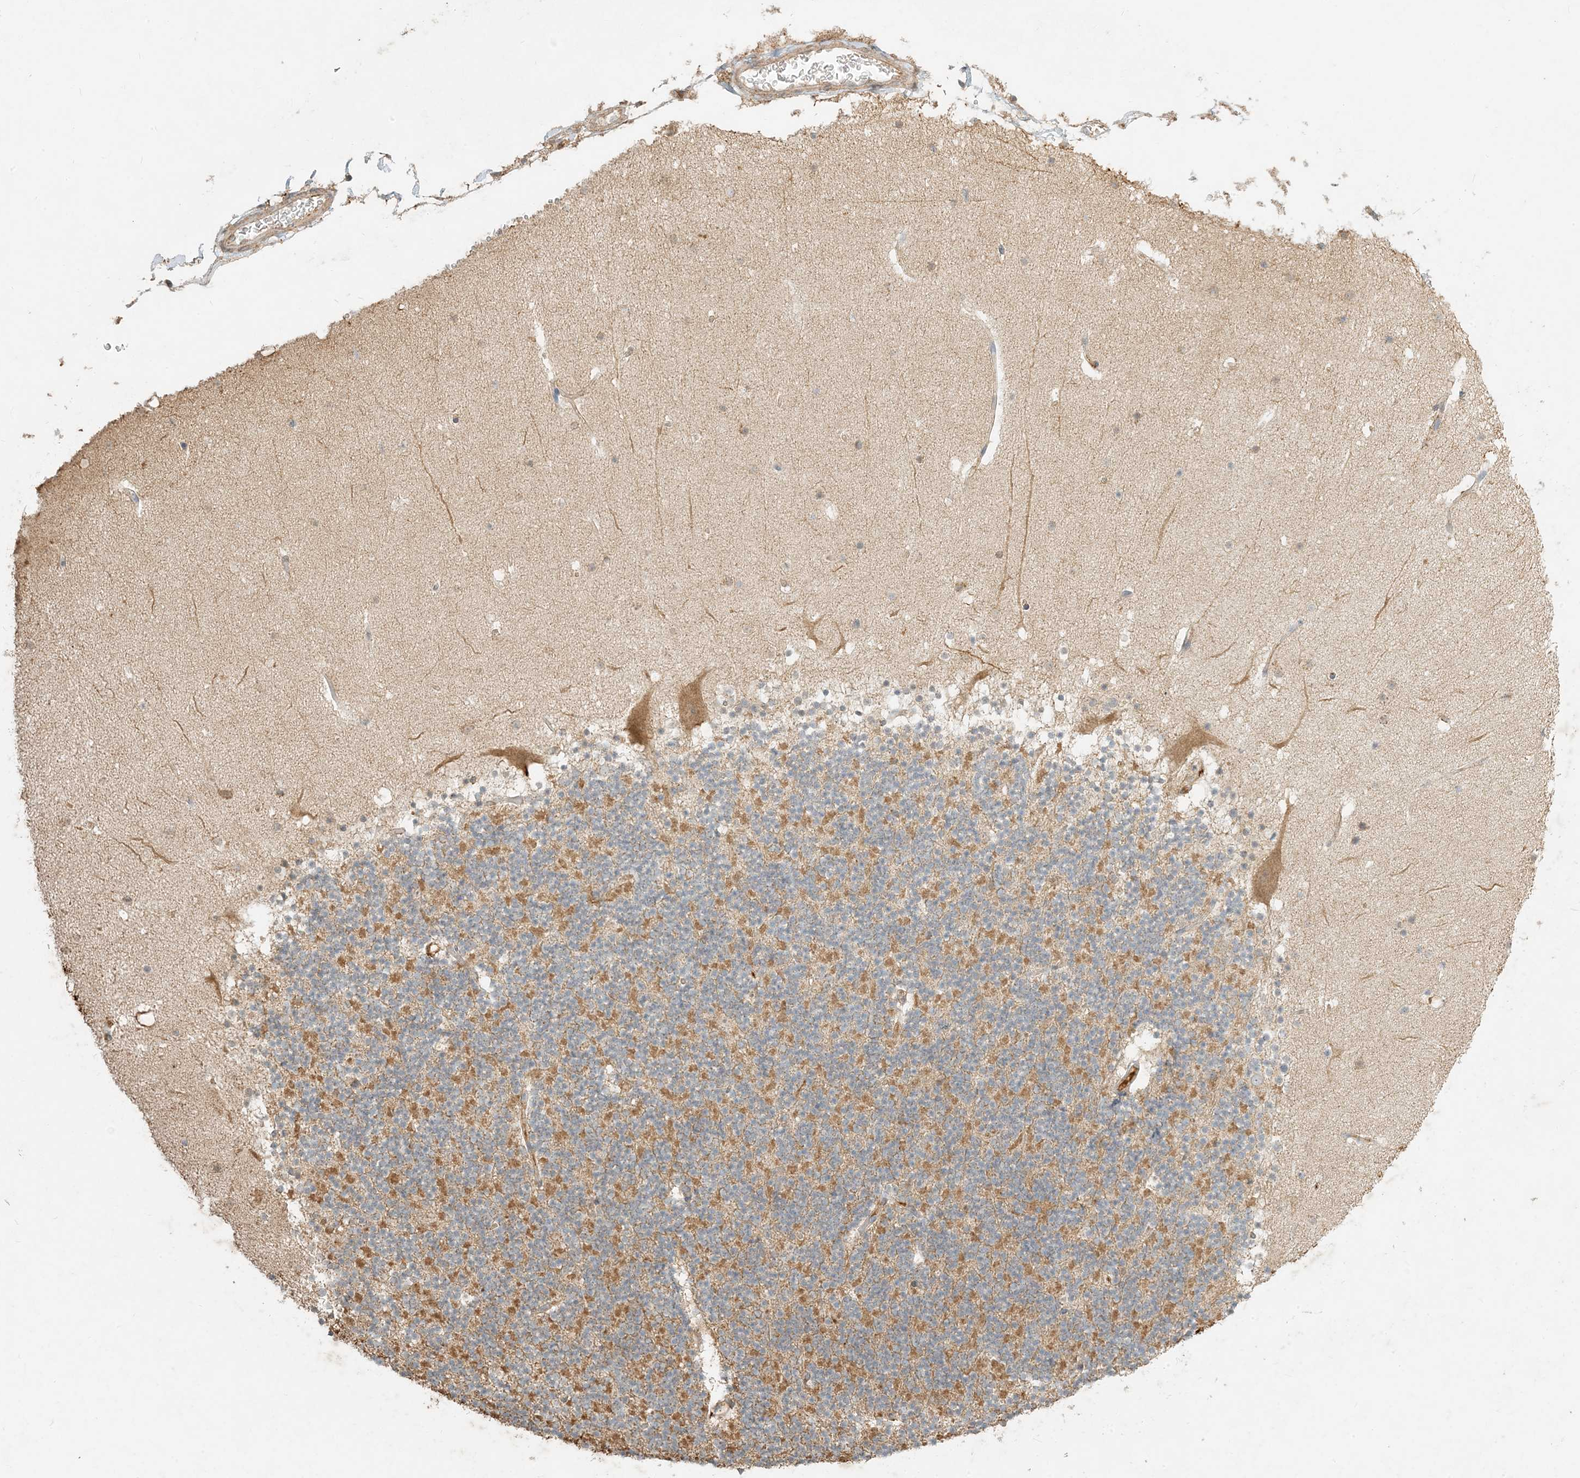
{"staining": {"intensity": "moderate", "quantity": "25%-75%", "location": "cytoplasmic/membranous"}, "tissue": "cerebellum", "cell_type": "Cells in granular layer", "image_type": "normal", "snomed": [{"axis": "morphology", "description": "Normal tissue, NOS"}, {"axis": "topography", "description": "Cerebellum"}], "caption": "Immunohistochemistry (IHC) photomicrograph of benign cerebellum: human cerebellum stained using immunohistochemistry (IHC) reveals medium levels of moderate protein expression localized specifically in the cytoplasmic/membranous of cells in granular layer, appearing as a cytoplasmic/membranous brown color.", "gene": "MCOLN1", "patient": {"sex": "male", "age": 57}}